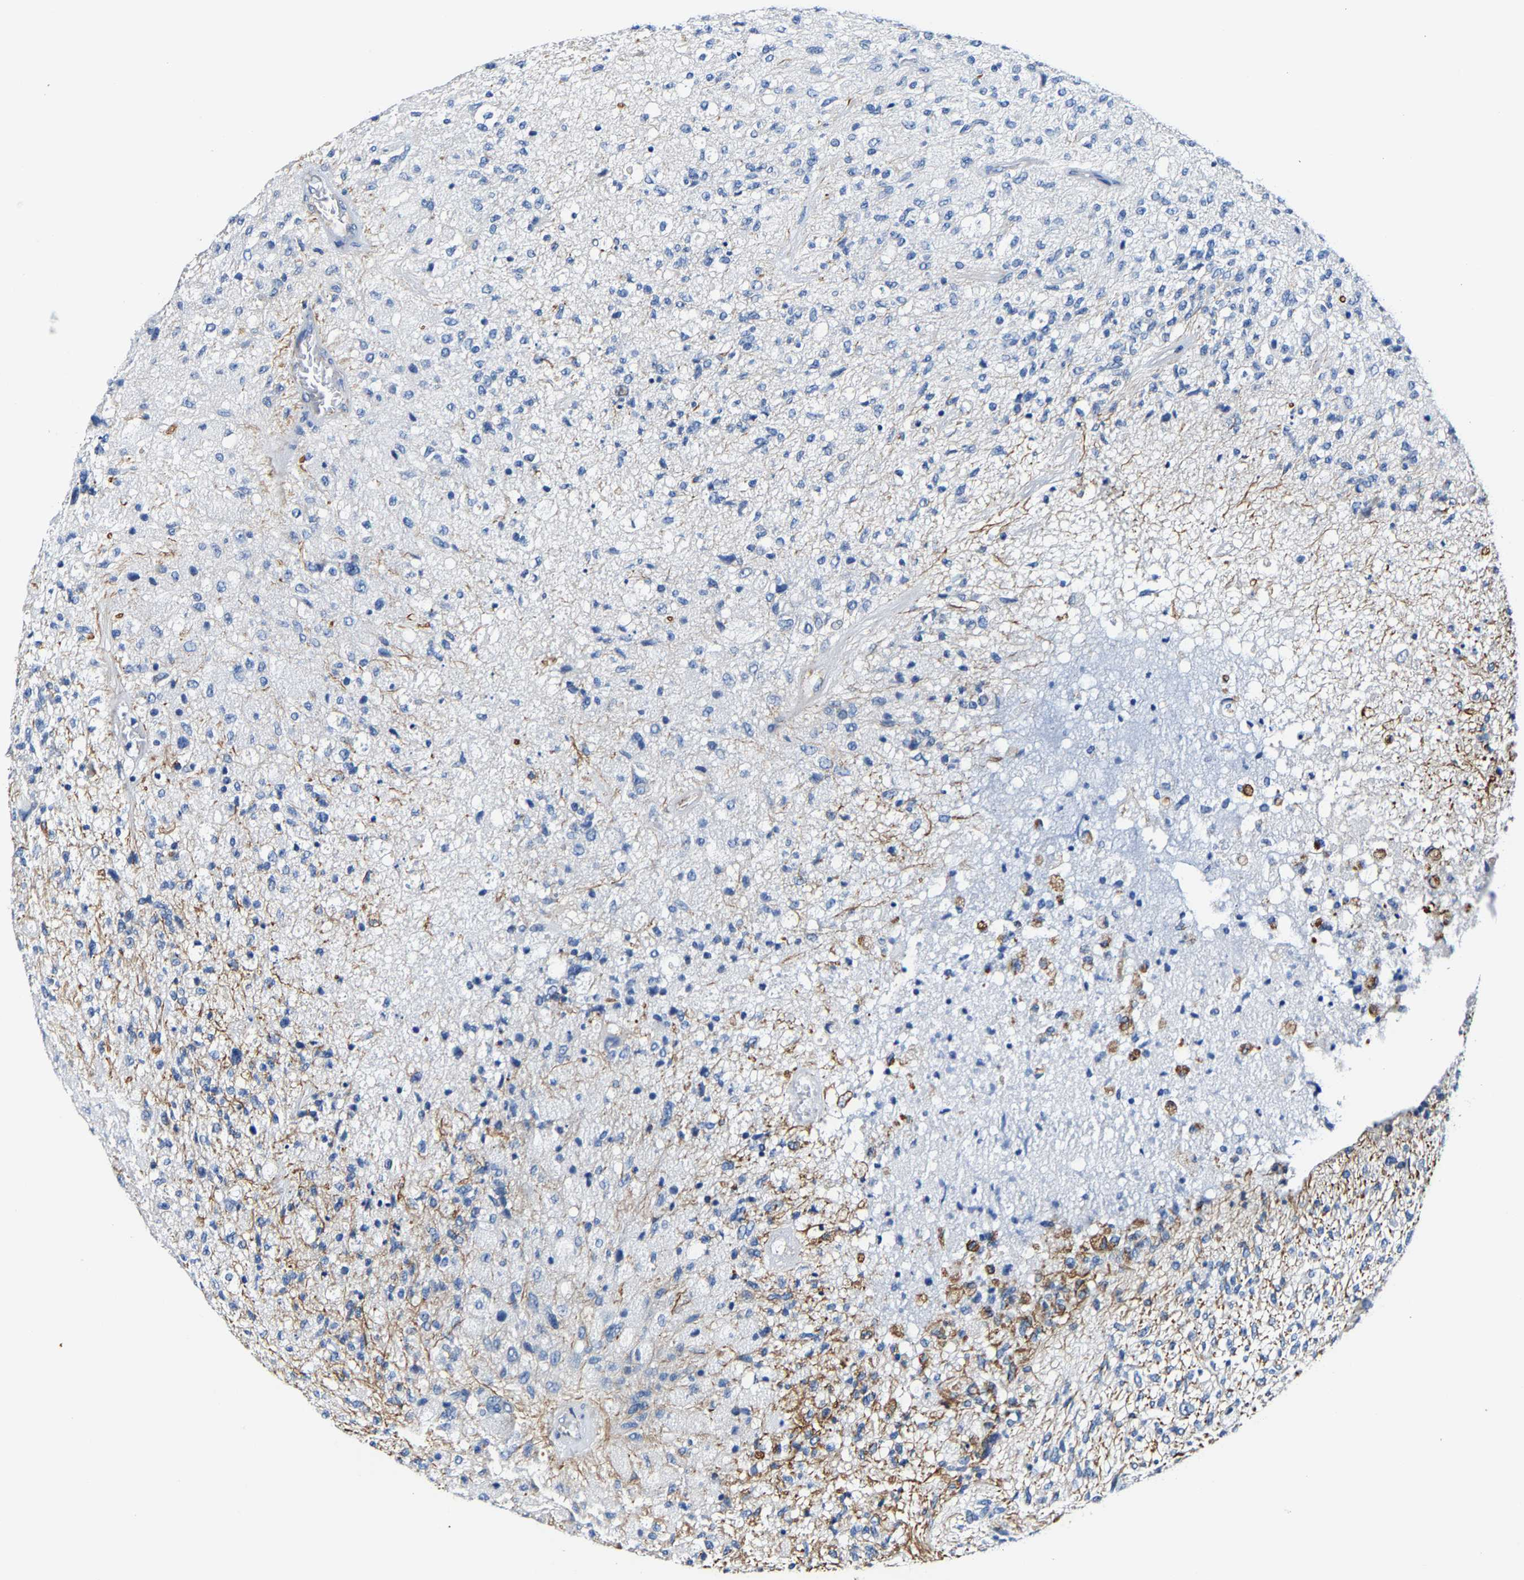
{"staining": {"intensity": "negative", "quantity": "none", "location": "none"}, "tissue": "glioma", "cell_type": "Tumor cells", "image_type": "cancer", "snomed": [{"axis": "morphology", "description": "Normal tissue, NOS"}, {"axis": "morphology", "description": "Glioma, malignant, High grade"}, {"axis": "topography", "description": "Cerebral cortex"}], "caption": "The immunohistochemistry micrograph has no significant positivity in tumor cells of glioma tissue.", "gene": "MMEL1", "patient": {"sex": "male", "age": 77}}